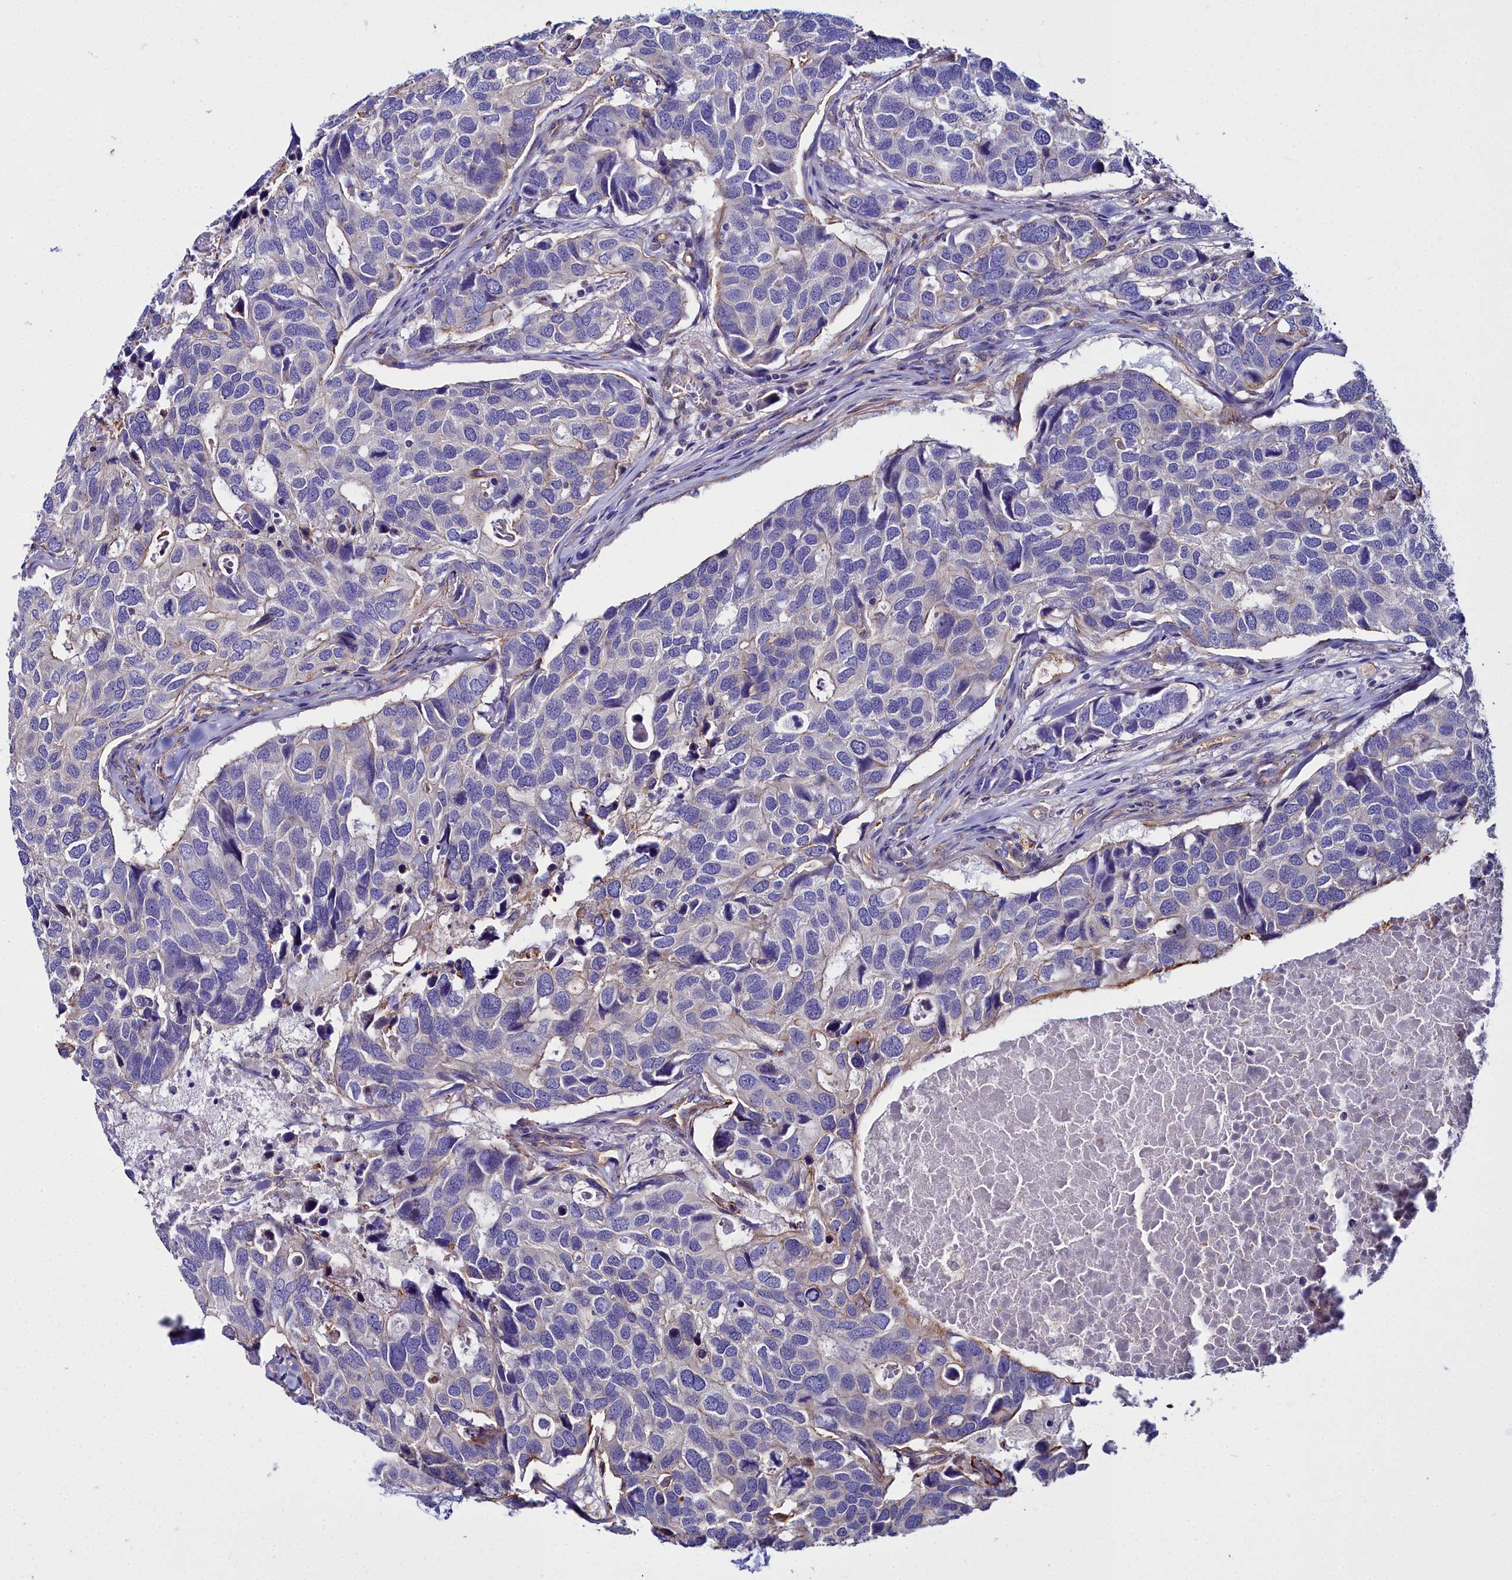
{"staining": {"intensity": "negative", "quantity": "none", "location": "none"}, "tissue": "breast cancer", "cell_type": "Tumor cells", "image_type": "cancer", "snomed": [{"axis": "morphology", "description": "Duct carcinoma"}, {"axis": "topography", "description": "Breast"}], "caption": "A high-resolution image shows immunohistochemistry staining of intraductal carcinoma (breast), which shows no significant staining in tumor cells.", "gene": "FADS3", "patient": {"sex": "female", "age": 83}}